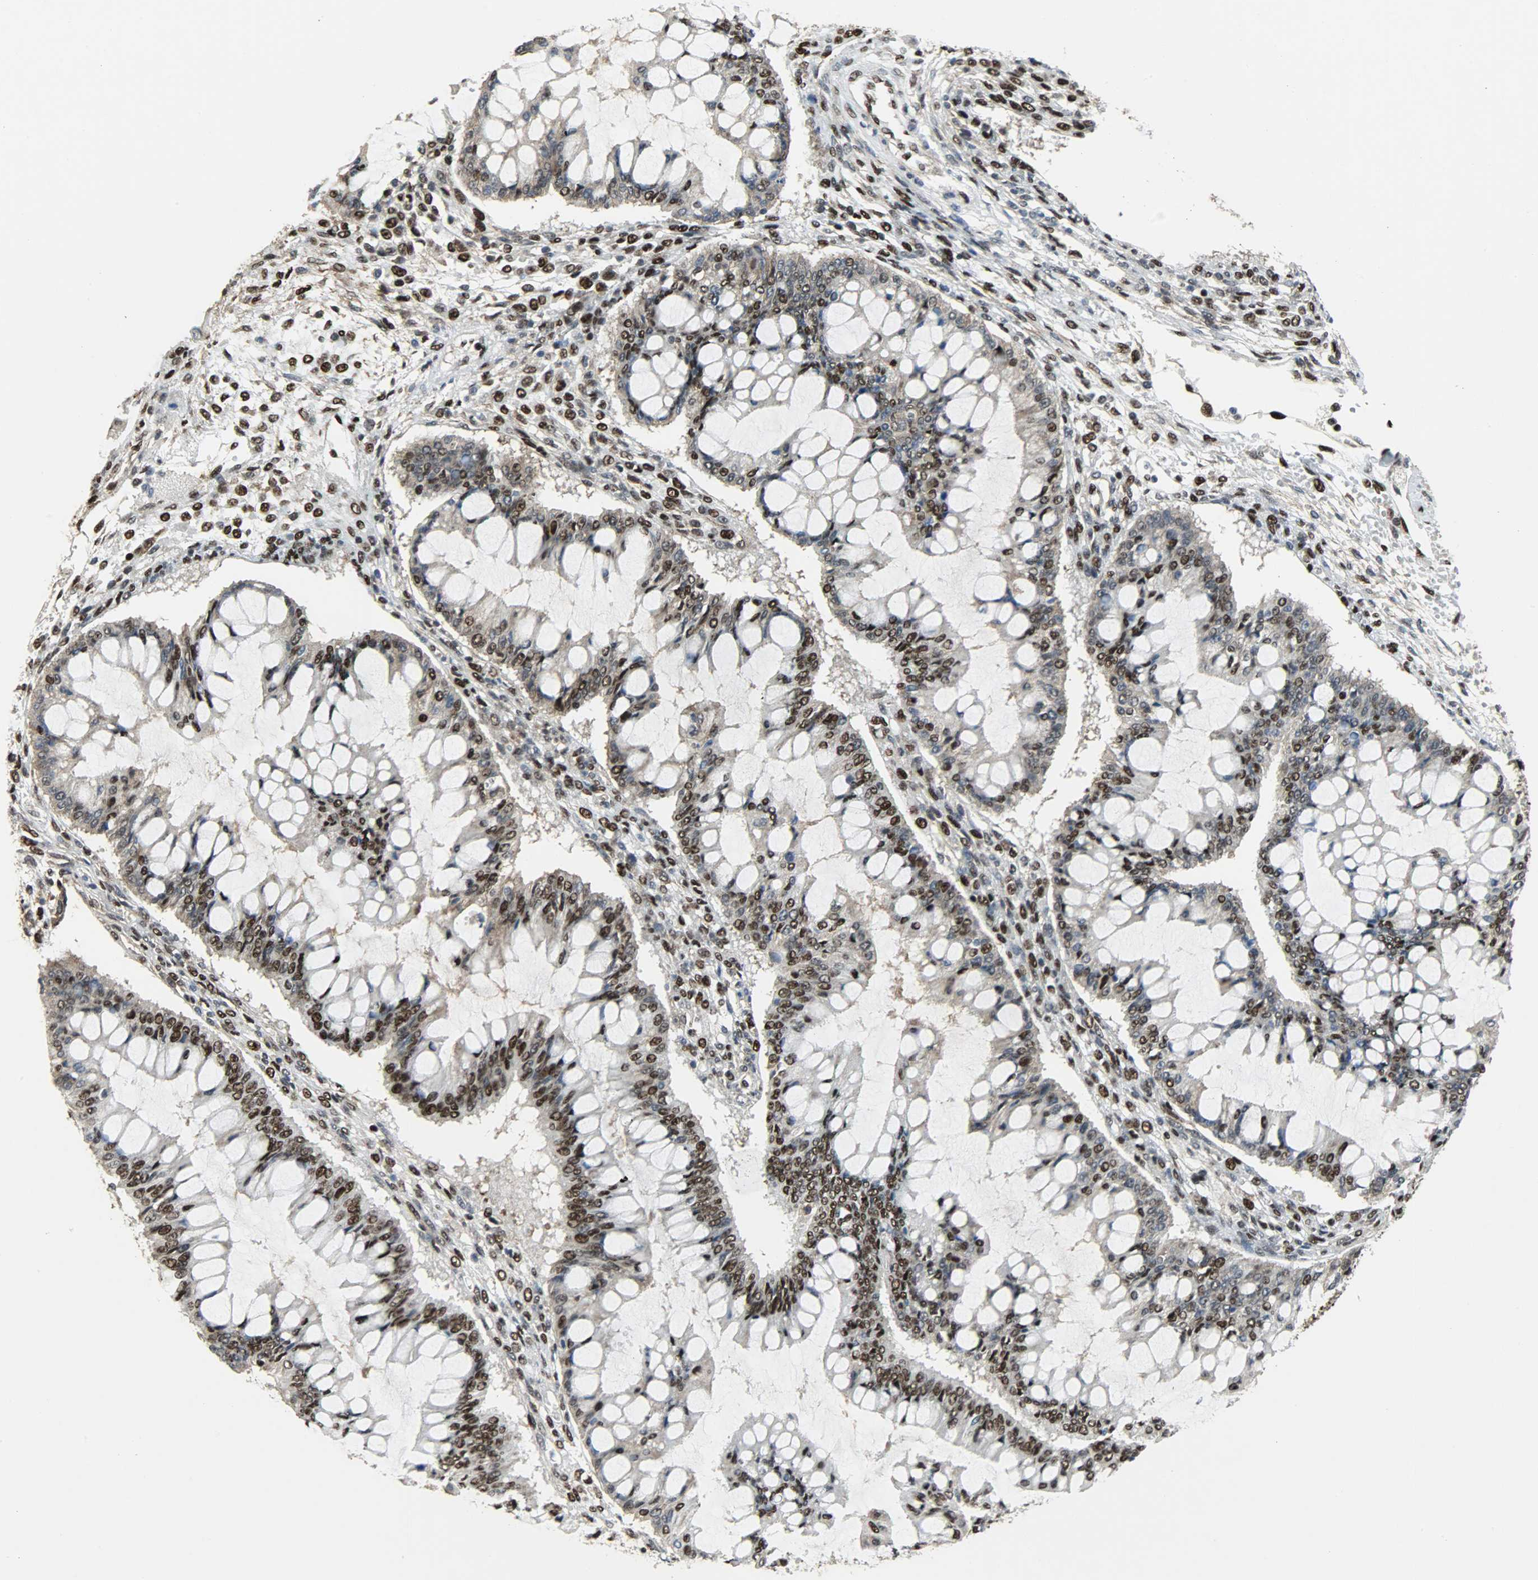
{"staining": {"intensity": "strong", "quantity": "25%-75%", "location": "nuclear"}, "tissue": "ovarian cancer", "cell_type": "Tumor cells", "image_type": "cancer", "snomed": [{"axis": "morphology", "description": "Cystadenocarcinoma, mucinous, NOS"}, {"axis": "topography", "description": "Ovary"}], "caption": "Protein expression analysis of ovarian mucinous cystadenocarcinoma reveals strong nuclear expression in about 25%-75% of tumor cells.", "gene": "SSB", "patient": {"sex": "female", "age": 73}}